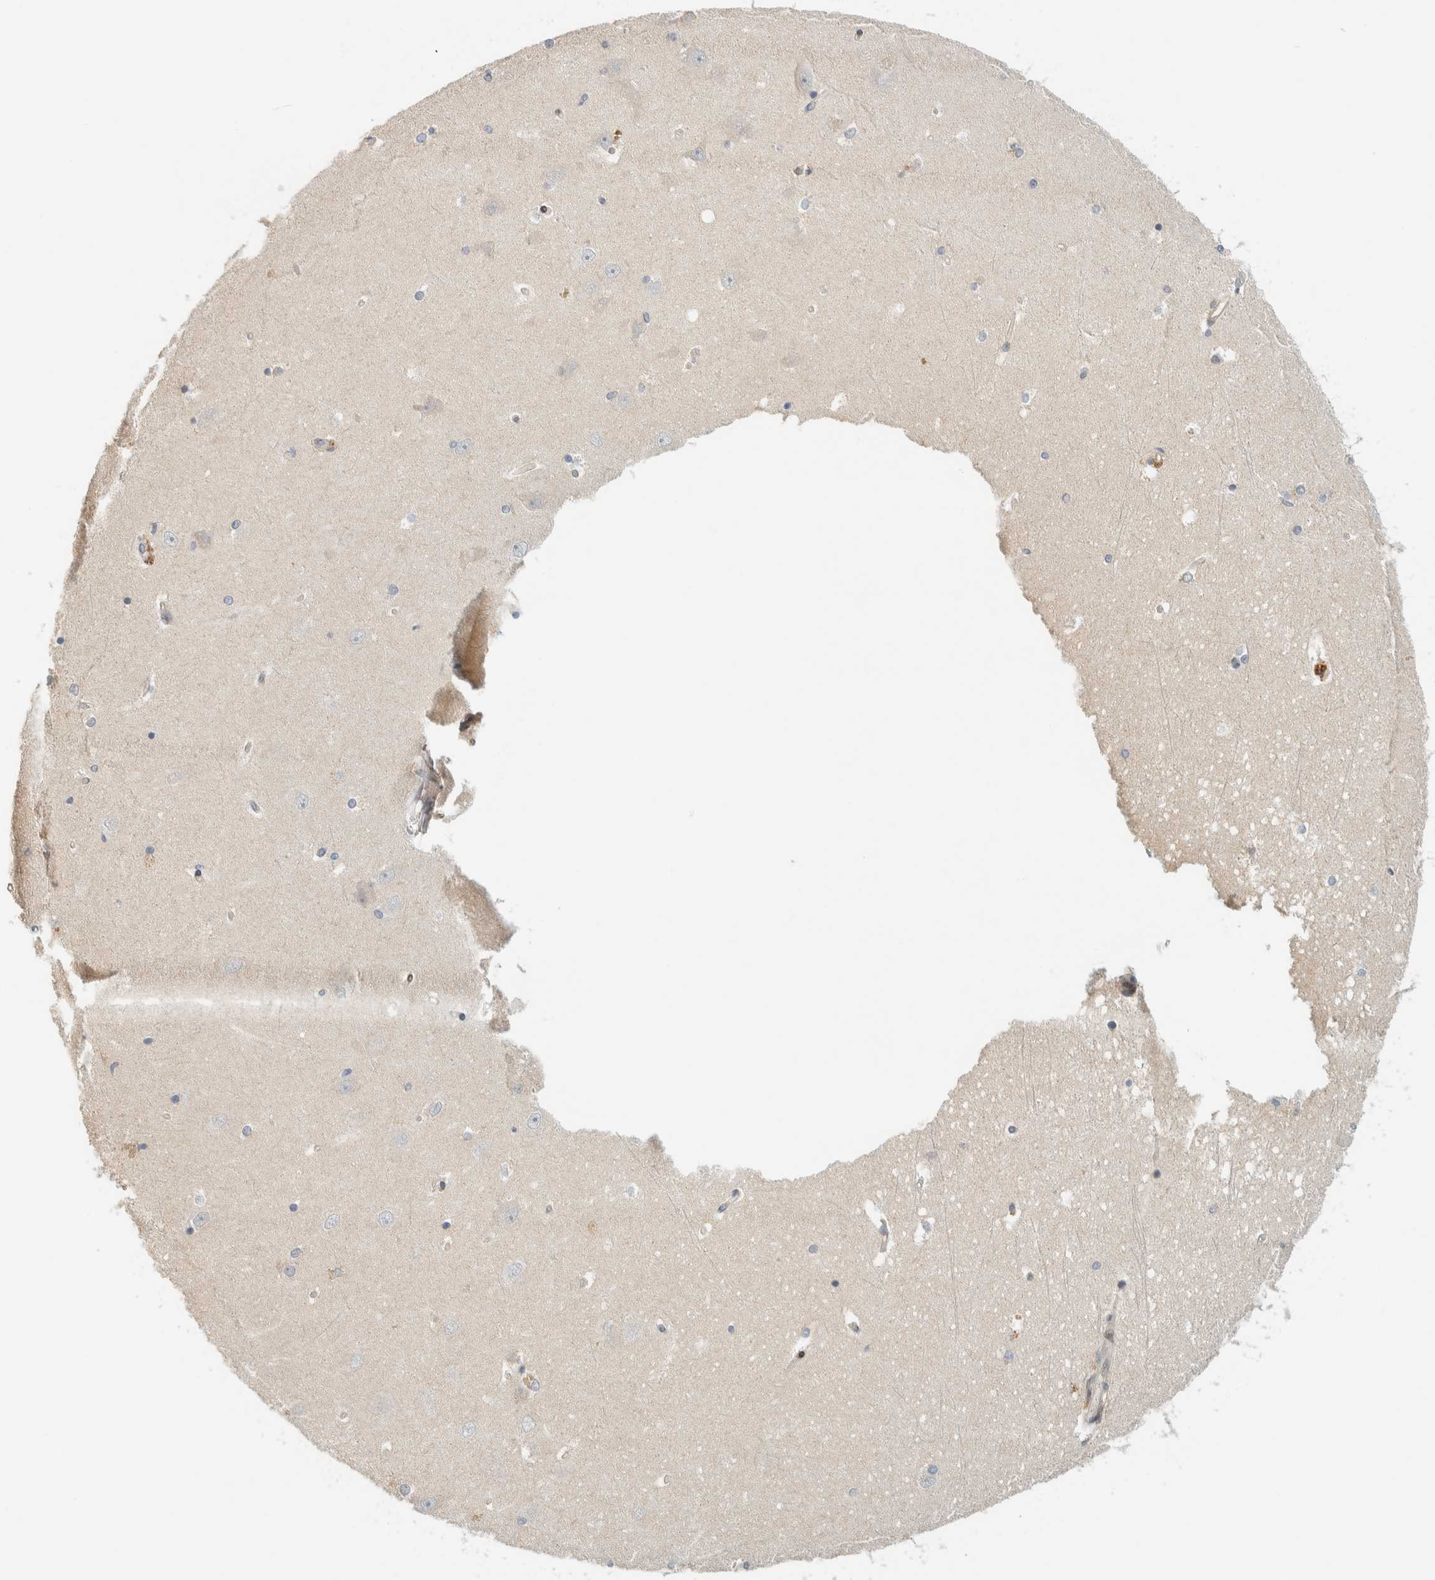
{"staining": {"intensity": "negative", "quantity": "none", "location": "none"}, "tissue": "hippocampus", "cell_type": "Glial cells", "image_type": "normal", "snomed": [{"axis": "morphology", "description": "Normal tissue, NOS"}, {"axis": "topography", "description": "Hippocampus"}], "caption": "The histopathology image demonstrates no significant expression in glial cells of hippocampus.", "gene": "CCDC171", "patient": {"sex": "male", "age": 45}}